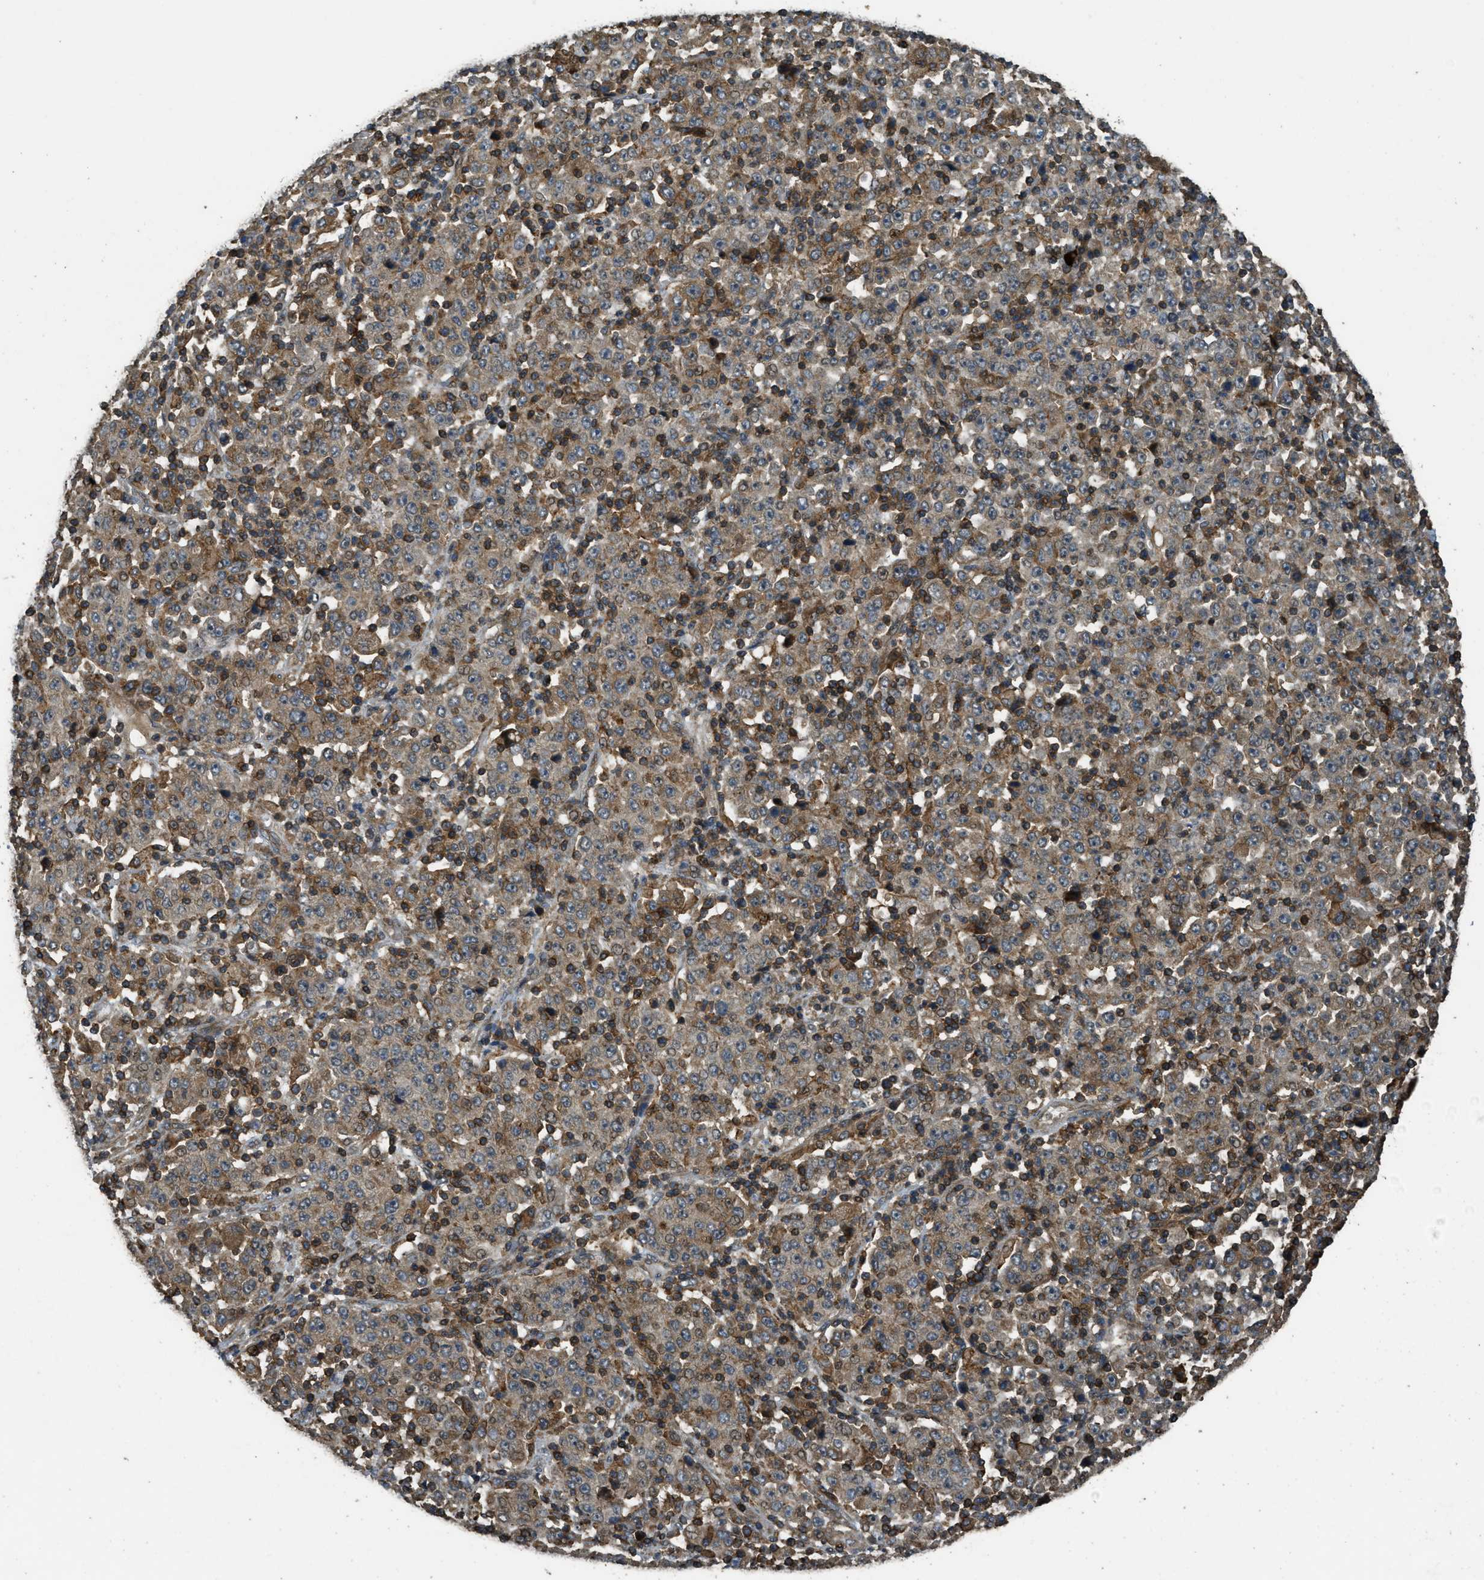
{"staining": {"intensity": "moderate", "quantity": ">75%", "location": "cytoplasmic/membranous"}, "tissue": "stomach cancer", "cell_type": "Tumor cells", "image_type": "cancer", "snomed": [{"axis": "morphology", "description": "Normal tissue, NOS"}, {"axis": "morphology", "description": "Adenocarcinoma, NOS"}, {"axis": "topography", "description": "Stomach, upper"}, {"axis": "topography", "description": "Stomach"}], "caption": "Adenocarcinoma (stomach) was stained to show a protein in brown. There is medium levels of moderate cytoplasmic/membranous expression in approximately >75% of tumor cells. (DAB IHC, brown staining for protein, blue staining for nuclei).", "gene": "PPP6R3", "patient": {"sex": "male", "age": 59}}